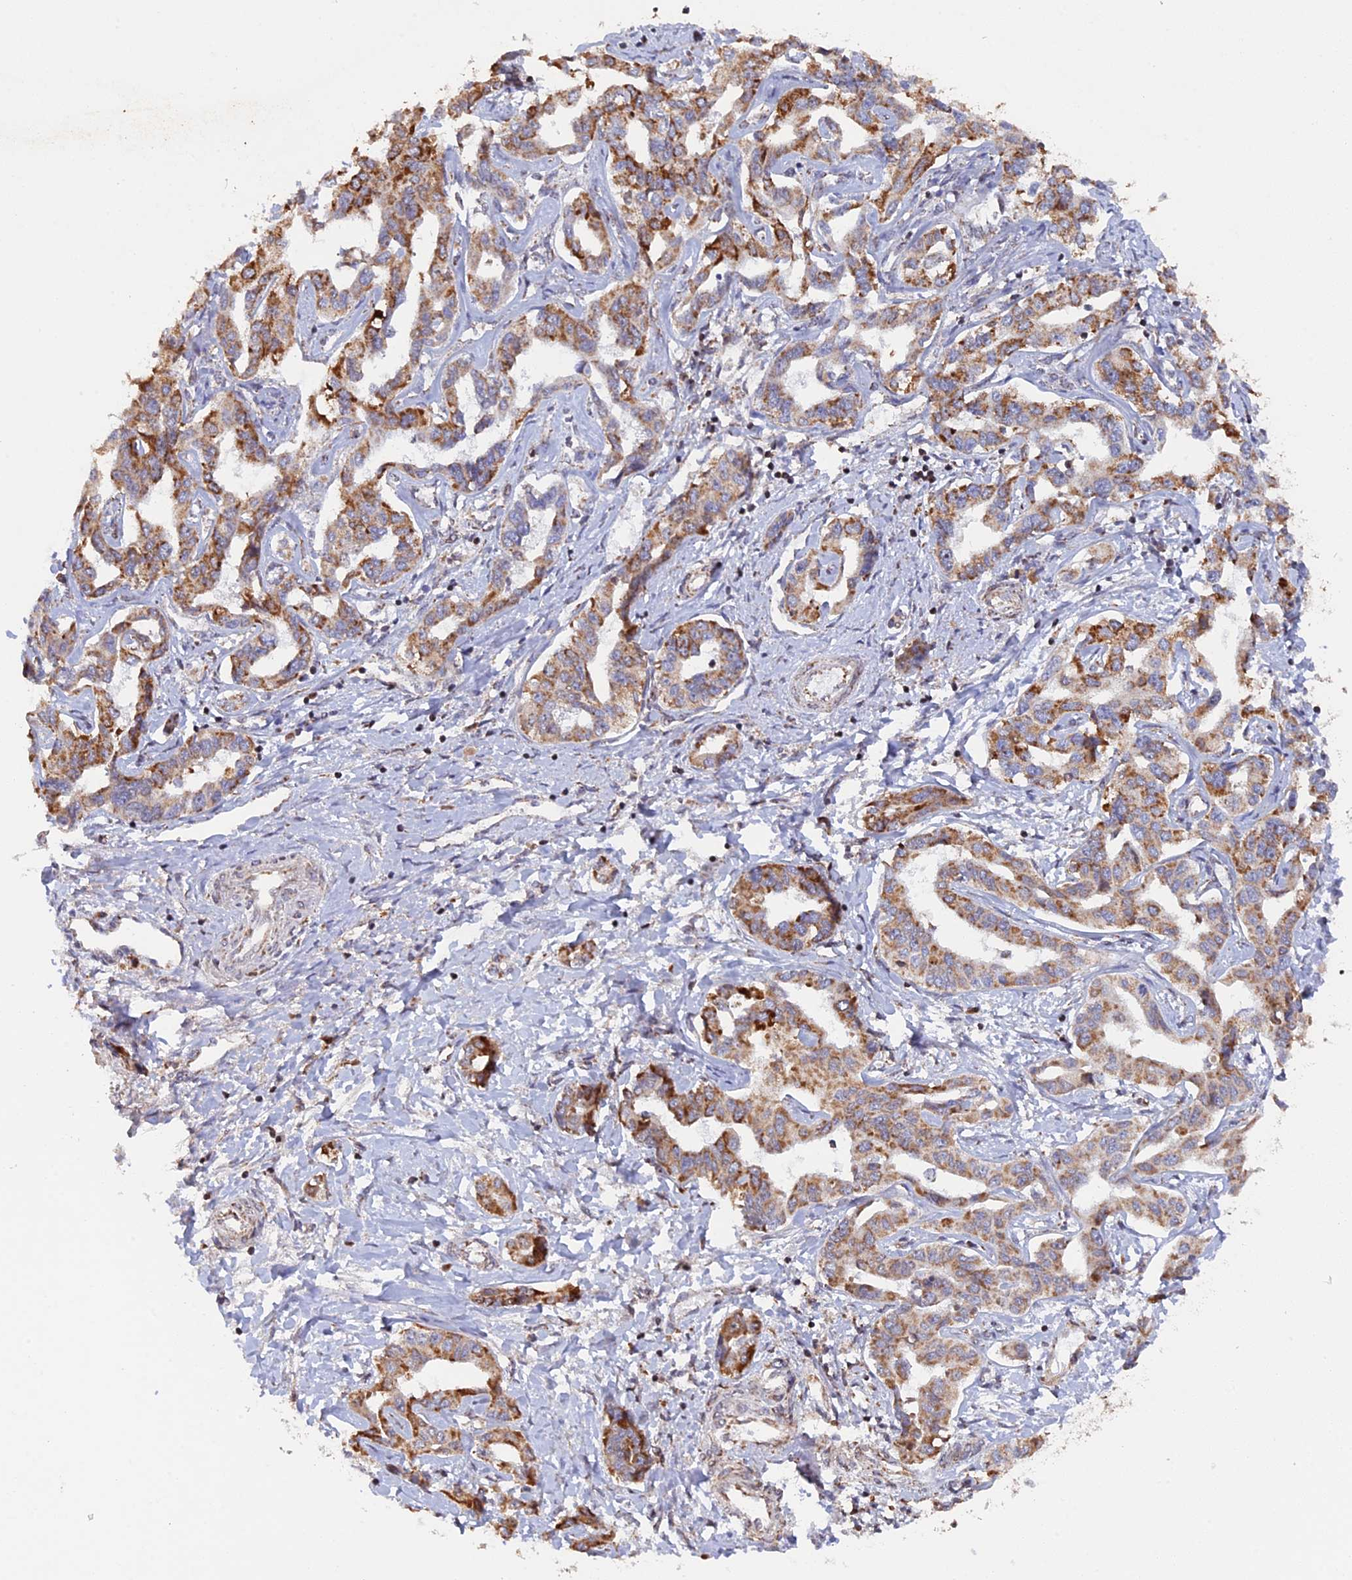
{"staining": {"intensity": "moderate", "quantity": ">75%", "location": "cytoplasmic/membranous"}, "tissue": "liver cancer", "cell_type": "Tumor cells", "image_type": "cancer", "snomed": [{"axis": "morphology", "description": "Cholangiocarcinoma"}, {"axis": "topography", "description": "Liver"}], "caption": "About >75% of tumor cells in human cholangiocarcinoma (liver) reveal moderate cytoplasmic/membranous protein staining as visualized by brown immunohistochemical staining.", "gene": "MPV17L", "patient": {"sex": "male", "age": 59}}